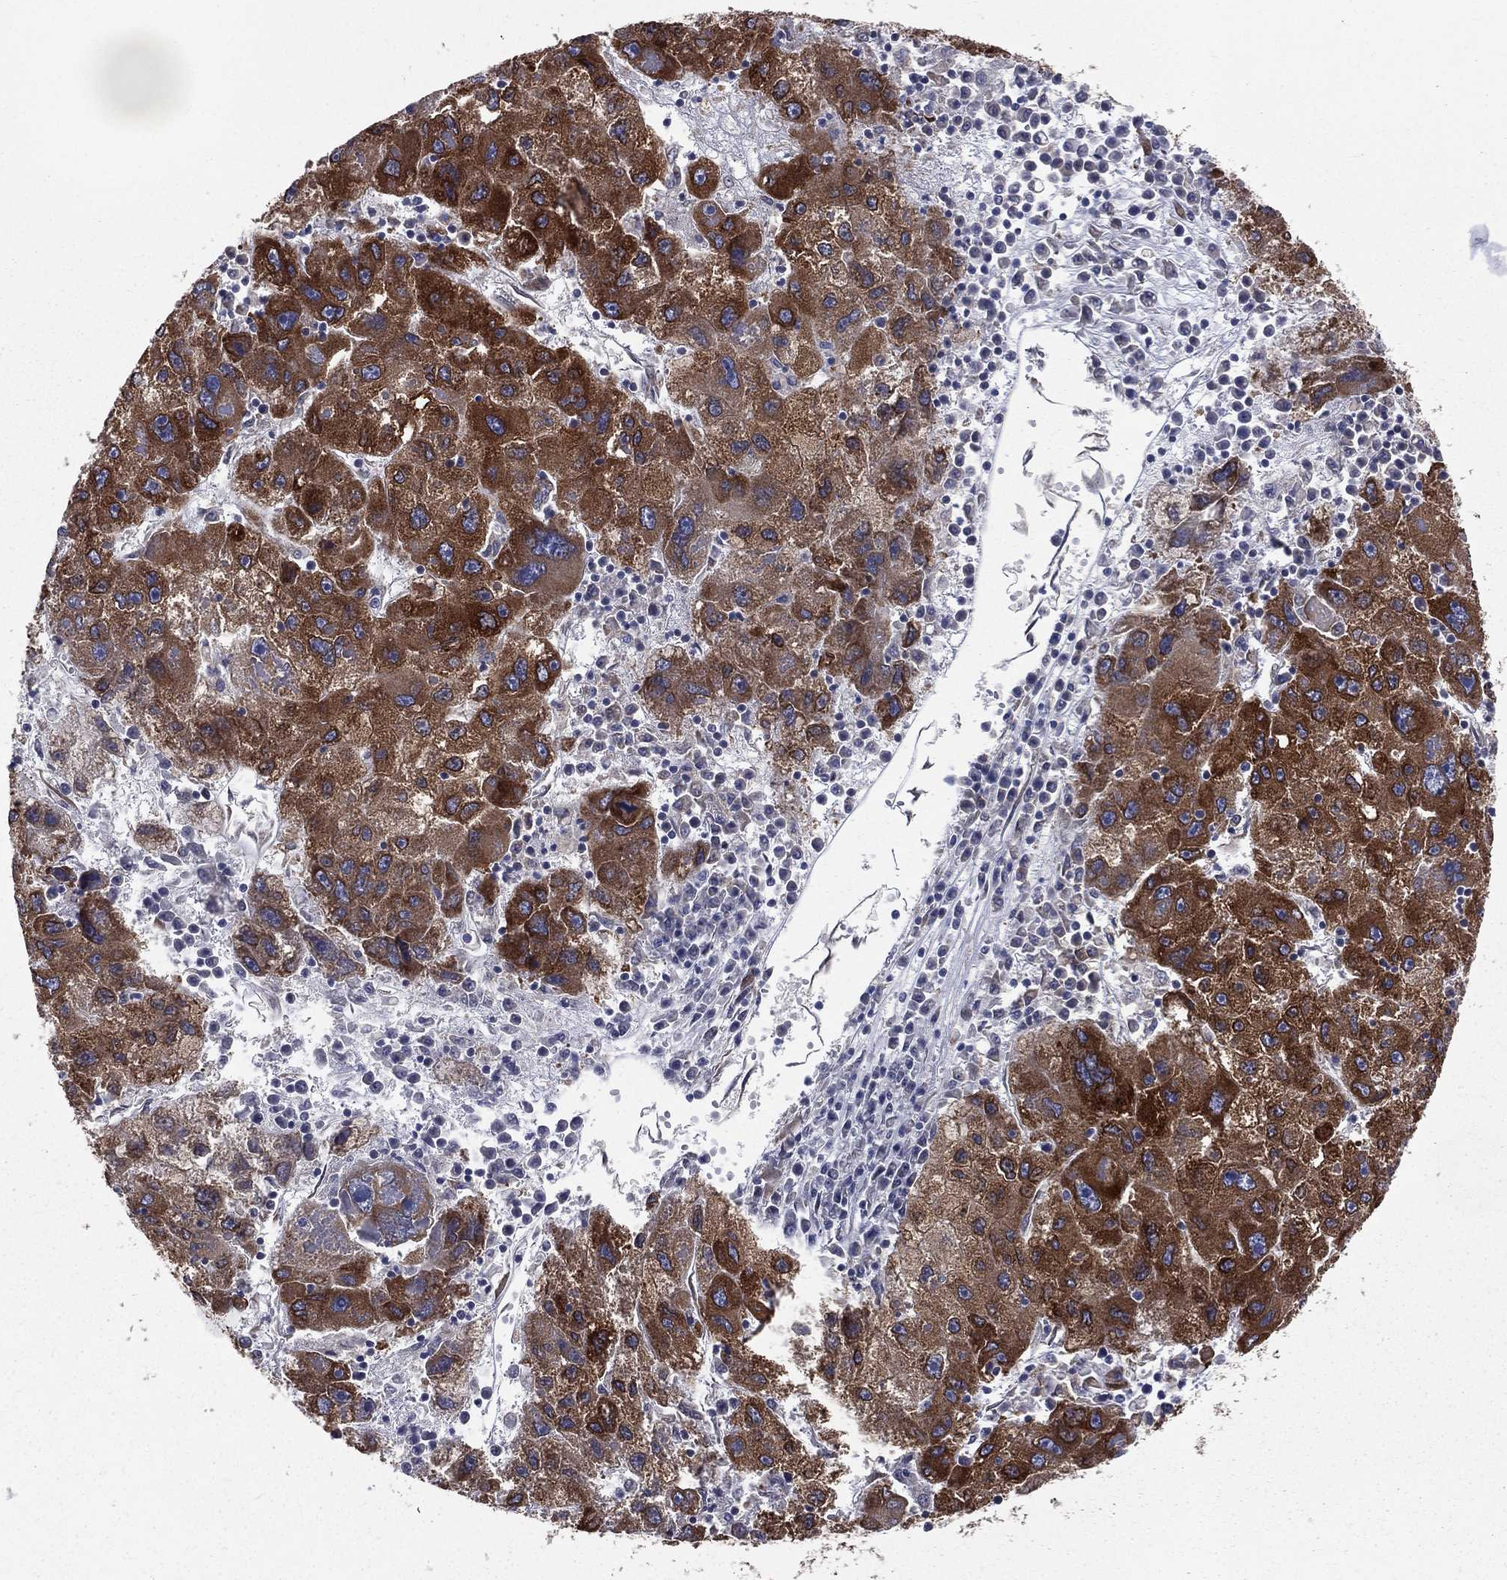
{"staining": {"intensity": "strong", "quantity": ">75%", "location": "cytoplasmic/membranous"}, "tissue": "liver cancer", "cell_type": "Tumor cells", "image_type": "cancer", "snomed": [{"axis": "morphology", "description": "Carcinoma, Hepatocellular, NOS"}, {"axis": "topography", "description": "Liver"}], "caption": "About >75% of tumor cells in human liver cancer display strong cytoplasmic/membranous protein positivity as visualized by brown immunohistochemical staining.", "gene": "PGRMC1", "patient": {"sex": "male", "age": 75}}